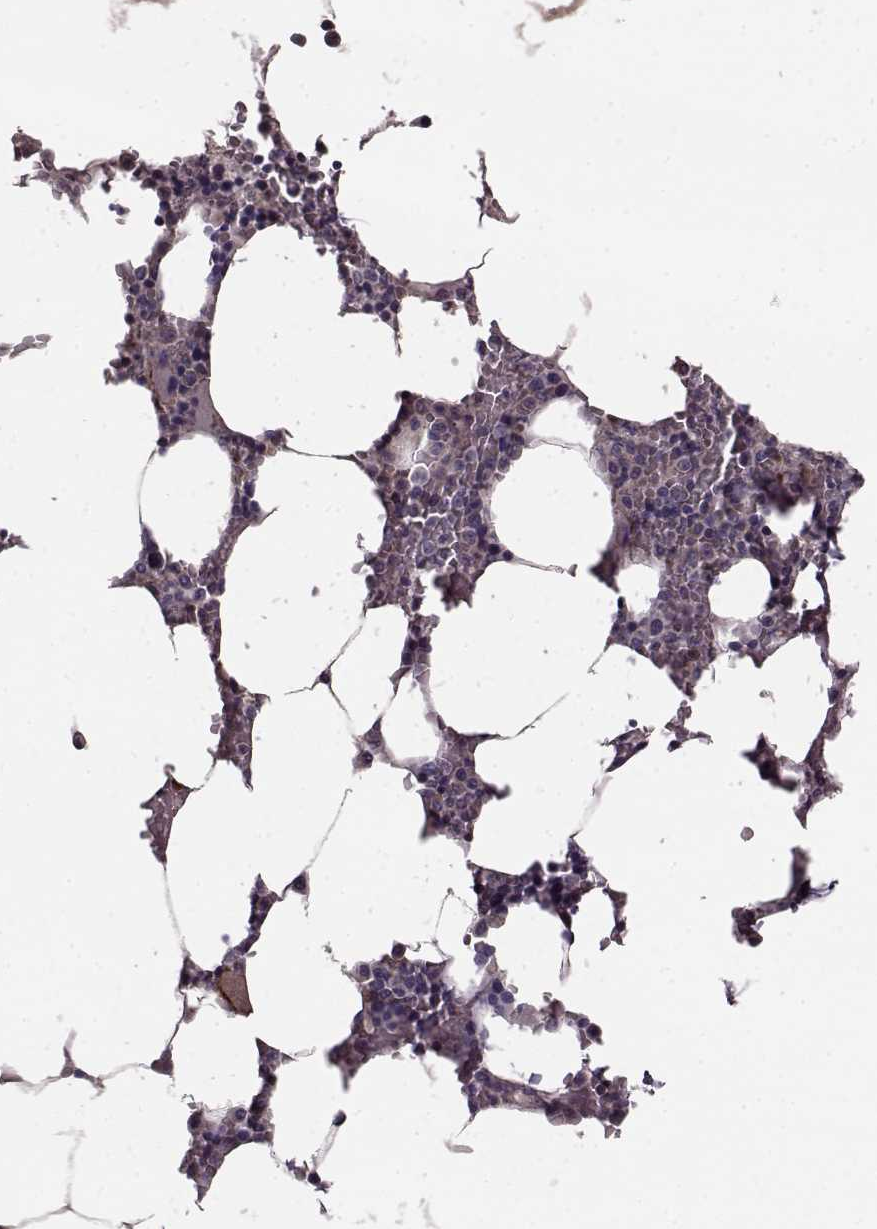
{"staining": {"intensity": "negative", "quantity": "none", "location": "none"}, "tissue": "bone marrow", "cell_type": "Hematopoietic cells", "image_type": "normal", "snomed": [{"axis": "morphology", "description": "Normal tissue, NOS"}, {"axis": "topography", "description": "Bone marrow"}], "caption": "Immunohistochemical staining of benign bone marrow exhibits no significant expression in hematopoietic cells. (DAB (3,3'-diaminobenzidine) immunohistochemistry (IHC) visualized using brightfield microscopy, high magnification).", "gene": "SLC52A3", "patient": {"sex": "female", "age": 52}}